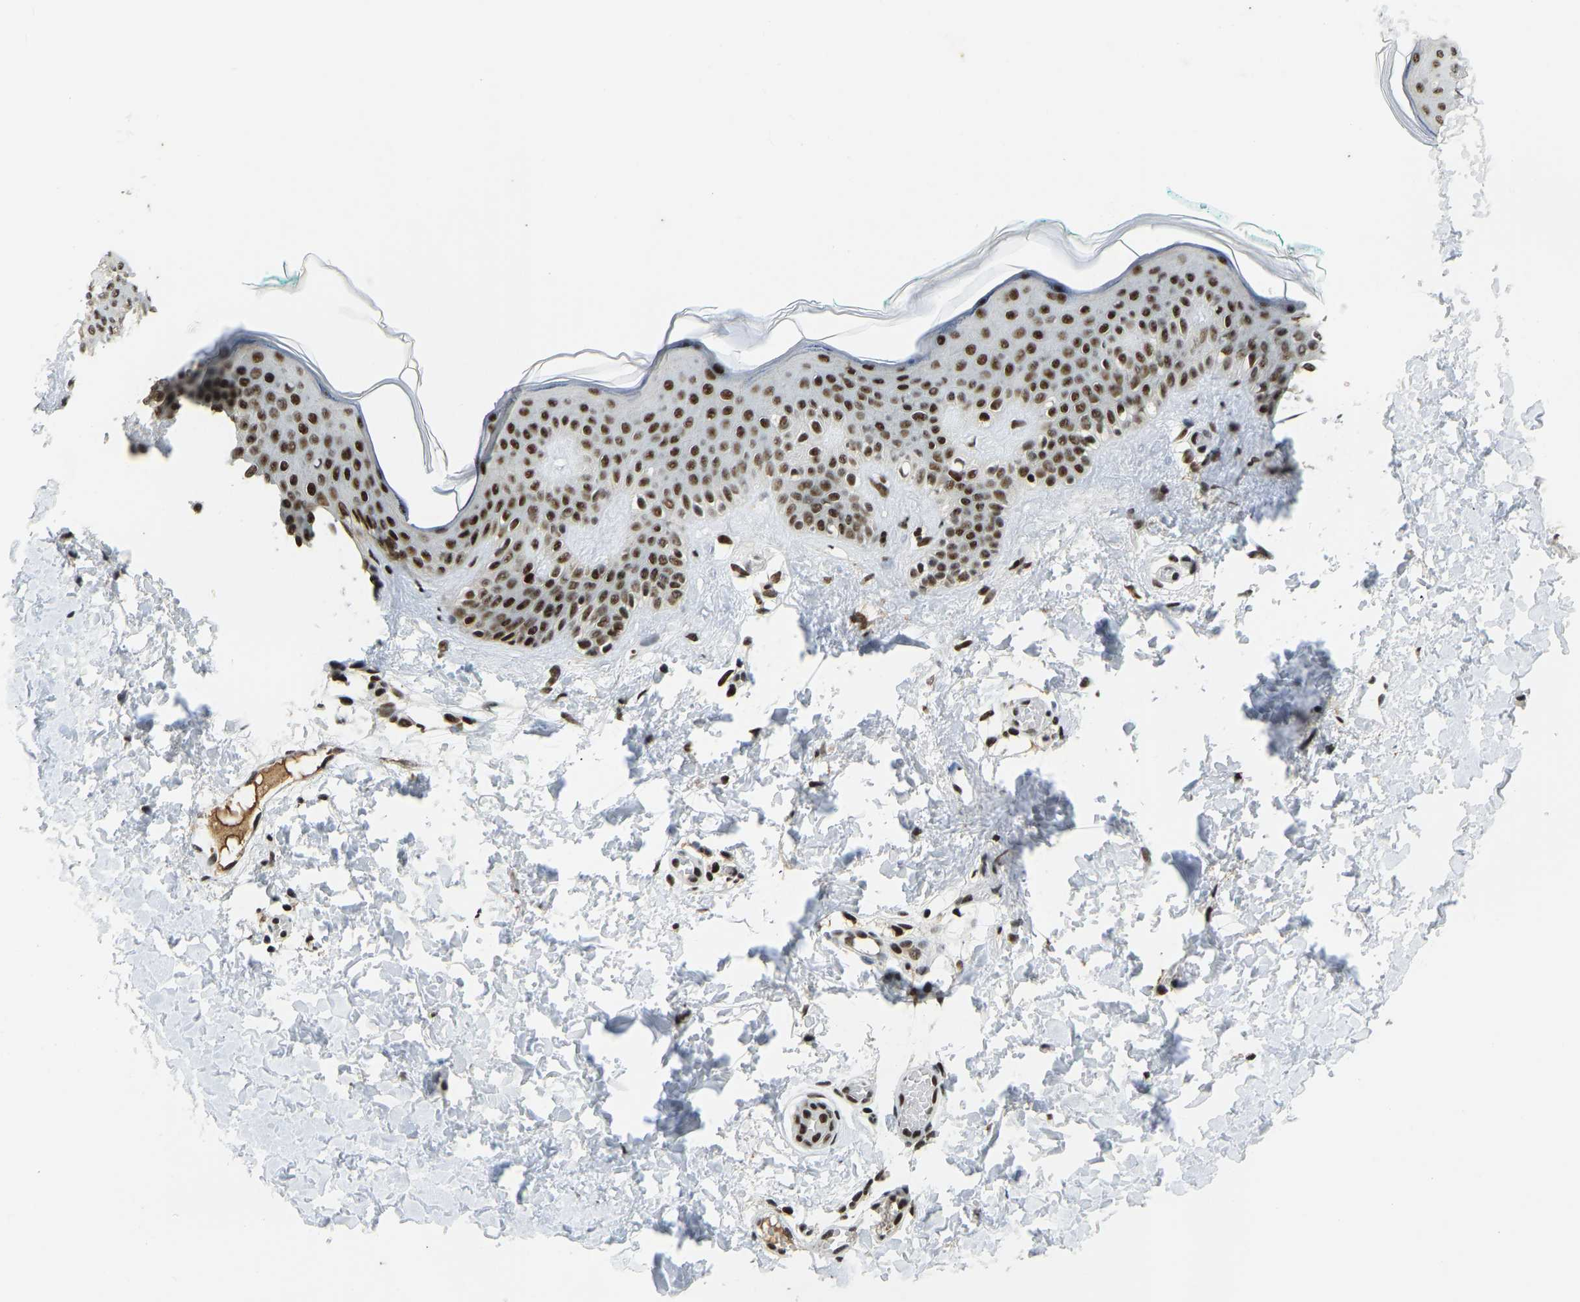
{"staining": {"intensity": "strong", "quantity": ">75%", "location": "nuclear"}, "tissue": "skin", "cell_type": "Fibroblasts", "image_type": "normal", "snomed": [{"axis": "morphology", "description": "Normal tissue, NOS"}, {"axis": "topography", "description": "Skin"}], "caption": "Protein staining of unremarkable skin shows strong nuclear positivity in approximately >75% of fibroblasts. (Stains: DAB in brown, nuclei in blue, Microscopy: brightfield microscopy at high magnification).", "gene": "FOXK1", "patient": {"sex": "male", "age": 30}}